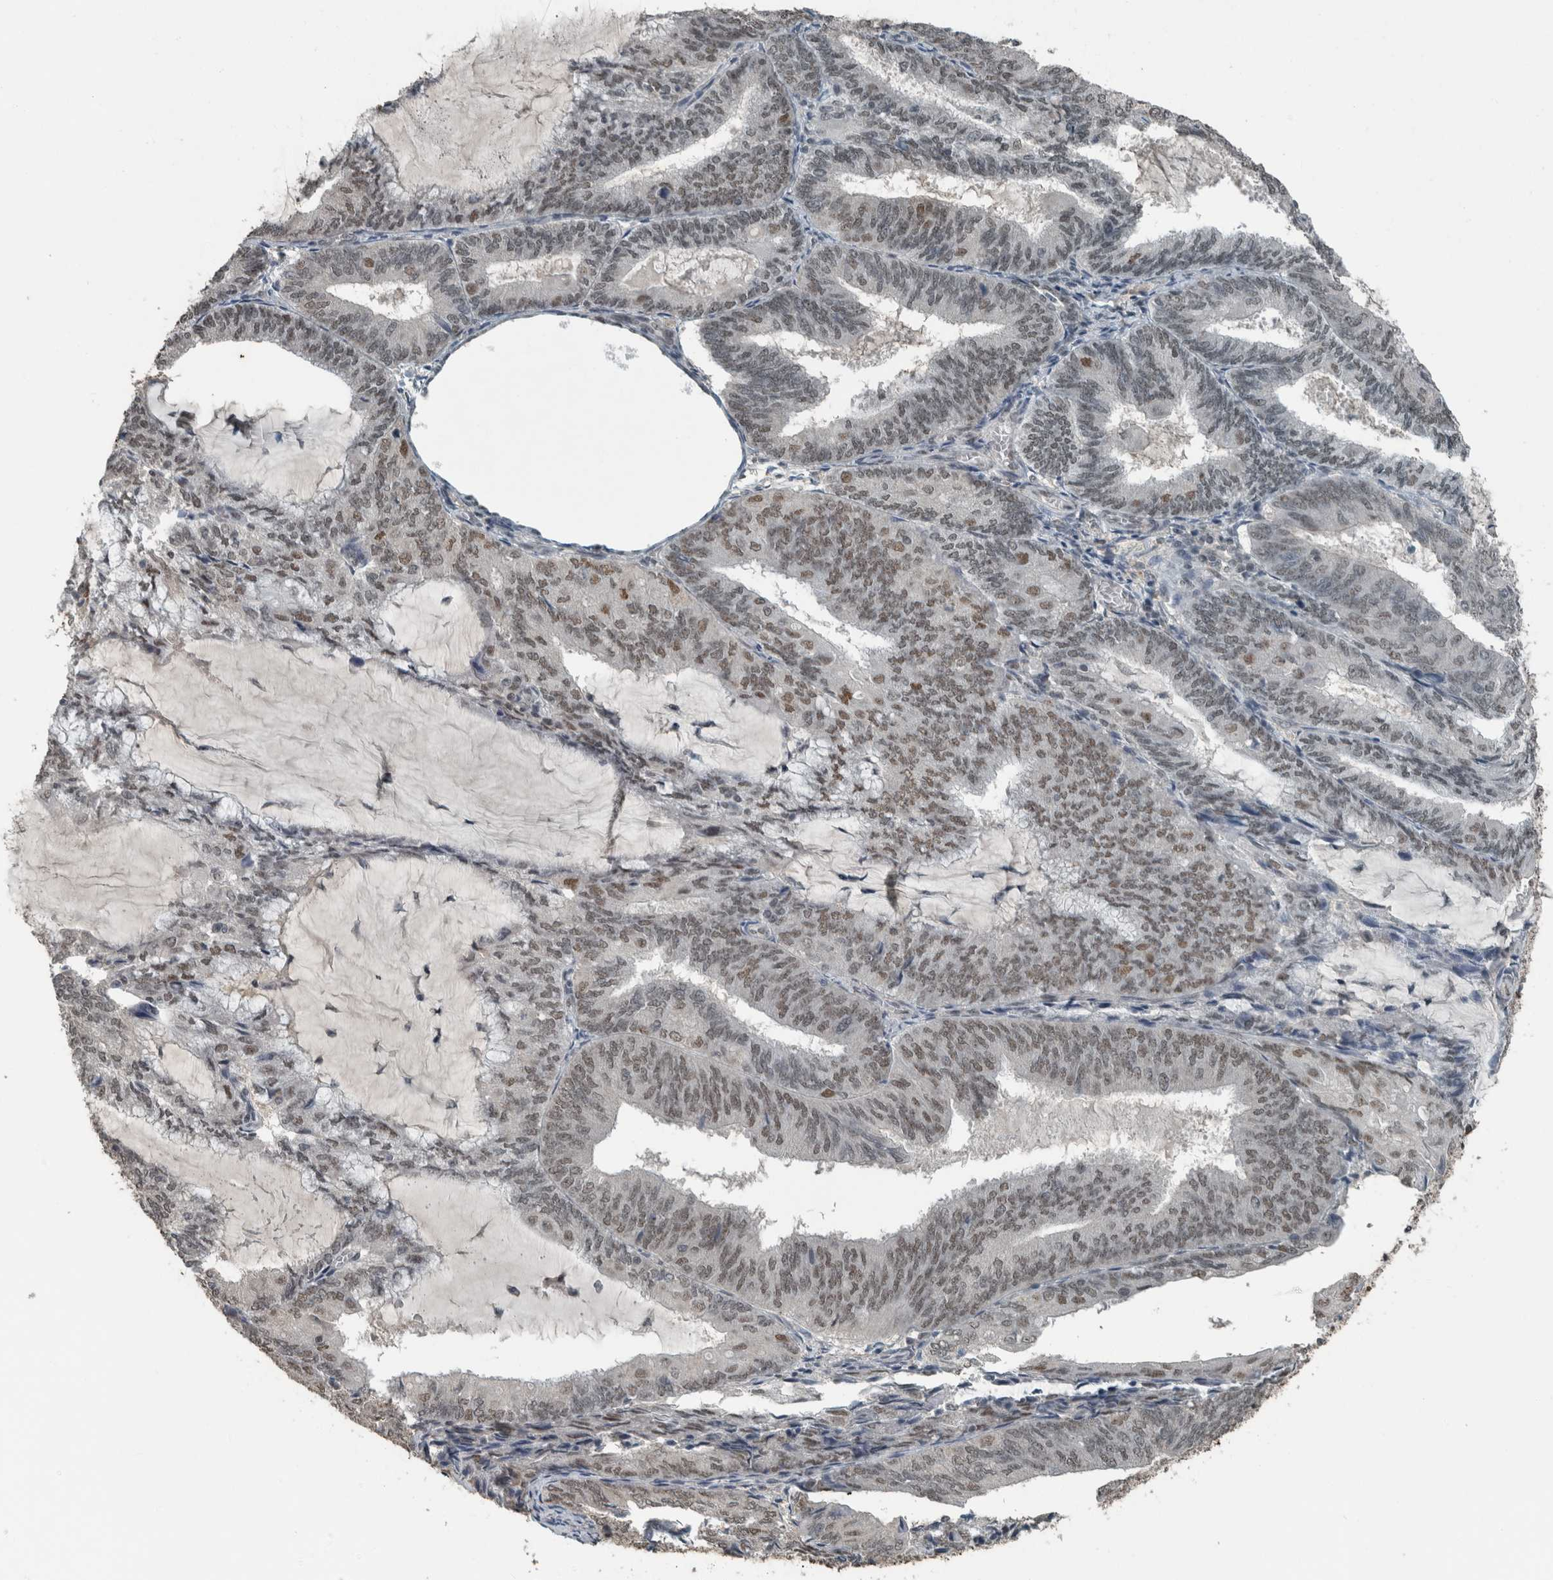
{"staining": {"intensity": "weak", "quantity": ">75%", "location": "nuclear"}, "tissue": "endometrial cancer", "cell_type": "Tumor cells", "image_type": "cancer", "snomed": [{"axis": "morphology", "description": "Adenocarcinoma, NOS"}, {"axis": "topography", "description": "Endometrium"}], "caption": "Protein staining of endometrial cancer (adenocarcinoma) tissue demonstrates weak nuclear positivity in about >75% of tumor cells. (DAB = brown stain, brightfield microscopy at high magnification).", "gene": "ZNF24", "patient": {"sex": "female", "age": 81}}